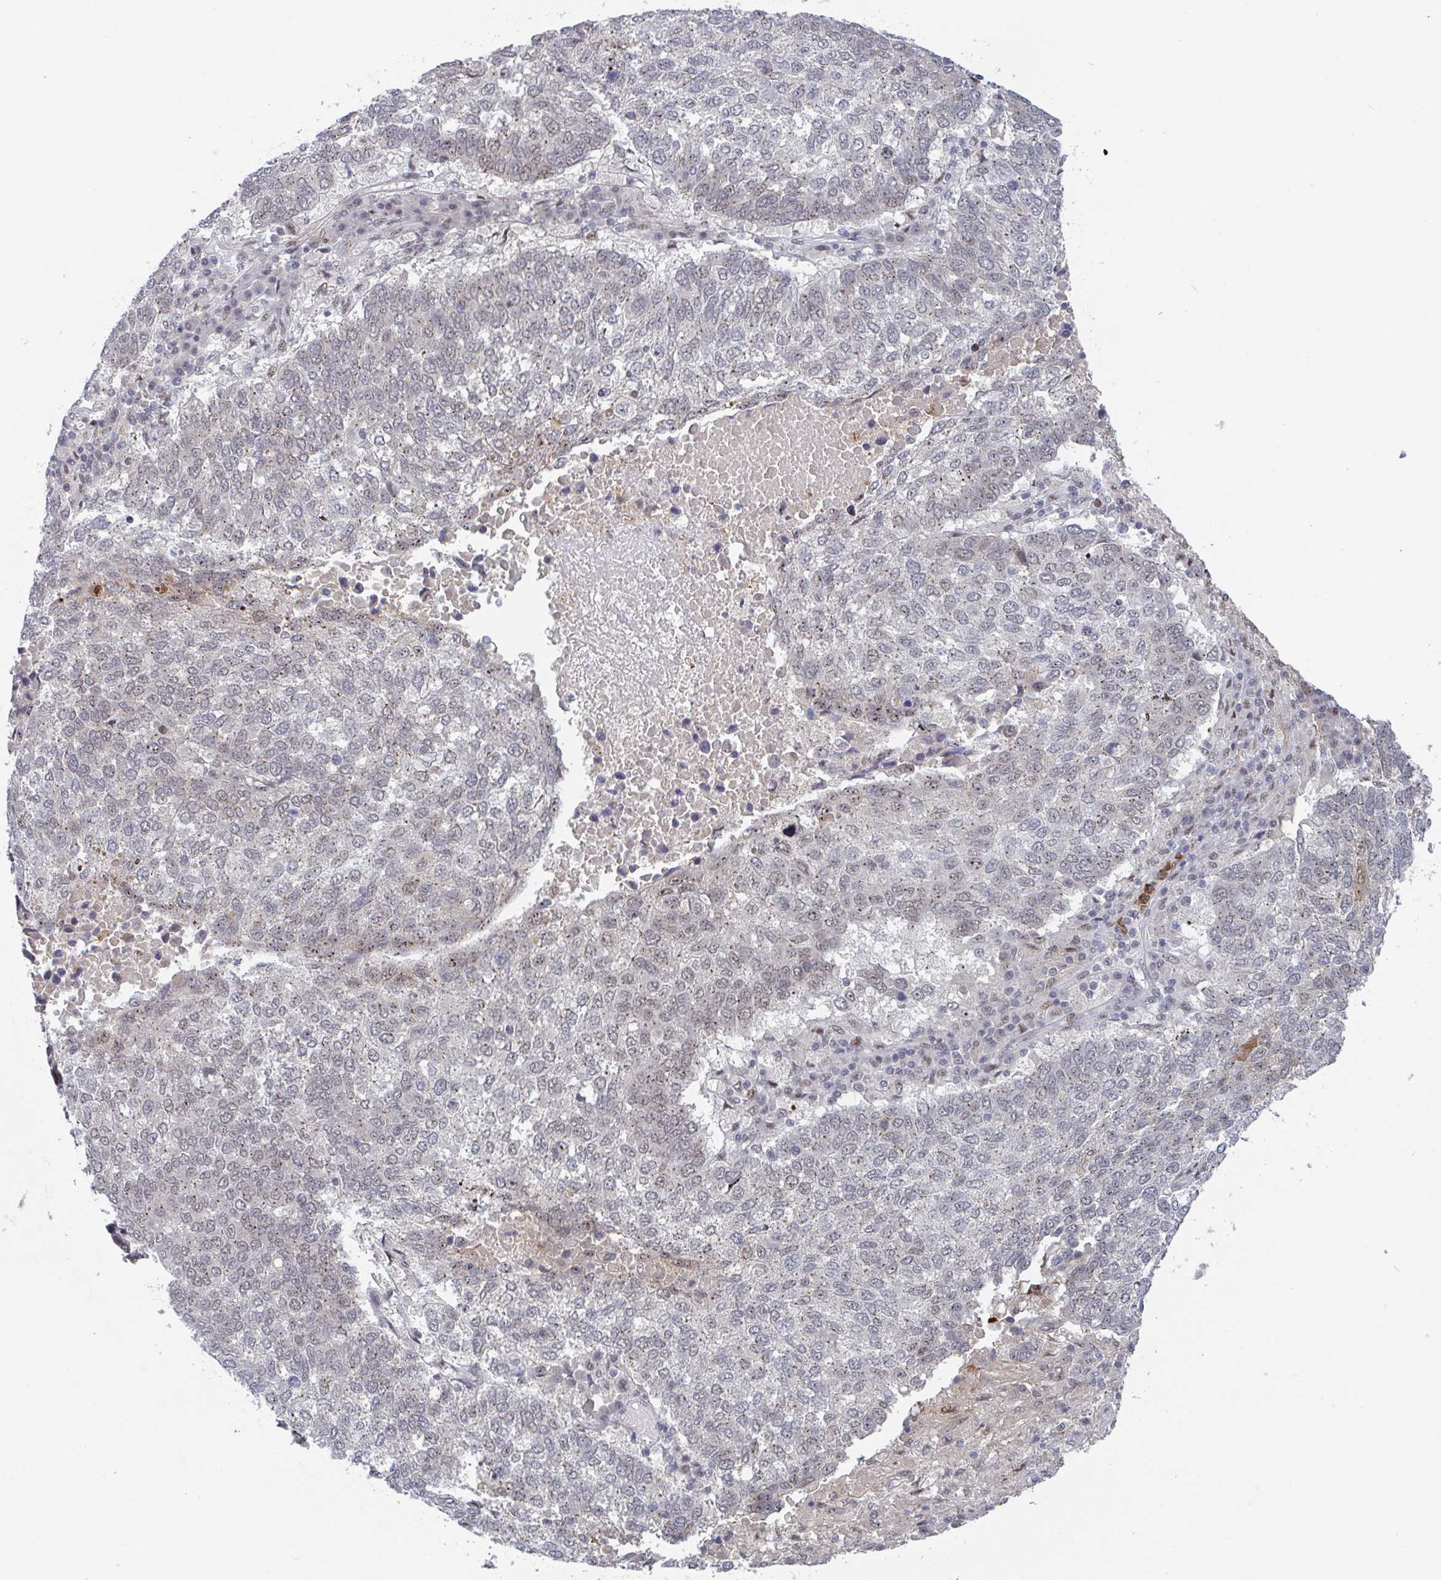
{"staining": {"intensity": "weak", "quantity": "<25%", "location": "nuclear"}, "tissue": "lung cancer", "cell_type": "Tumor cells", "image_type": "cancer", "snomed": [{"axis": "morphology", "description": "Squamous cell carcinoma, NOS"}, {"axis": "topography", "description": "Lung"}], "caption": "This histopathology image is of lung cancer stained with immunohistochemistry (IHC) to label a protein in brown with the nuclei are counter-stained blue. There is no staining in tumor cells.", "gene": "RNF212", "patient": {"sex": "male", "age": 73}}